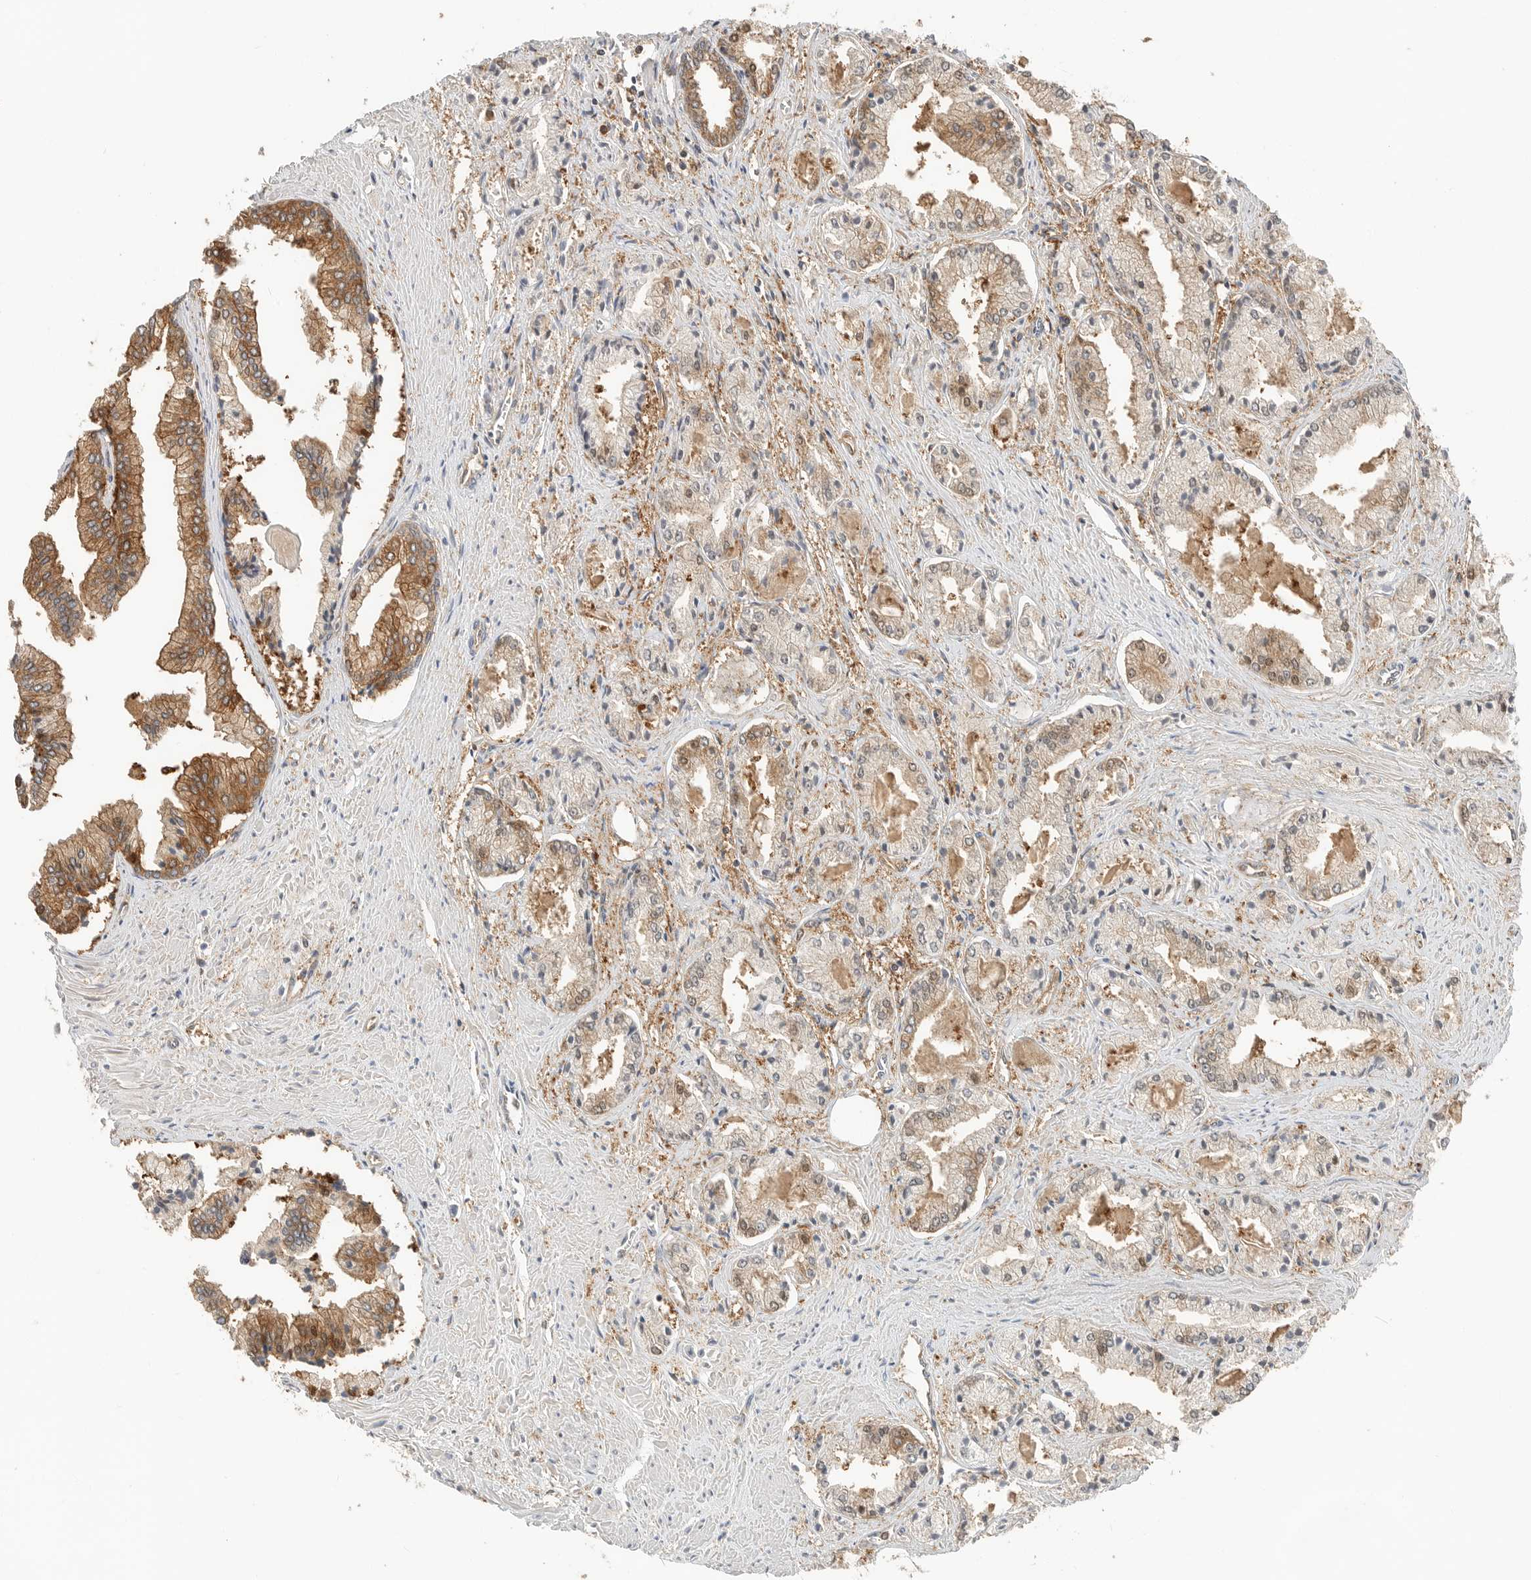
{"staining": {"intensity": "moderate", "quantity": "<25%", "location": "cytoplasmic/membranous"}, "tissue": "prostate cancer", "cell_type": "Tumor cells", "image_type": "cancer", "snomed": [{"axis": "morphology", "description": "Adenocarcinoma, Low grade"}, {"axis": "topography", "description": "Prostate"}], "caption": "Protein staining by immunohistochemistry reveals moderate cytoplasmic/membranous positivity in about <25% of tumor cells in prostate adenocarcinoma (low-grade).", "gene": "XPNPEP1", "patient": {"sex": "male", "age": 52}}